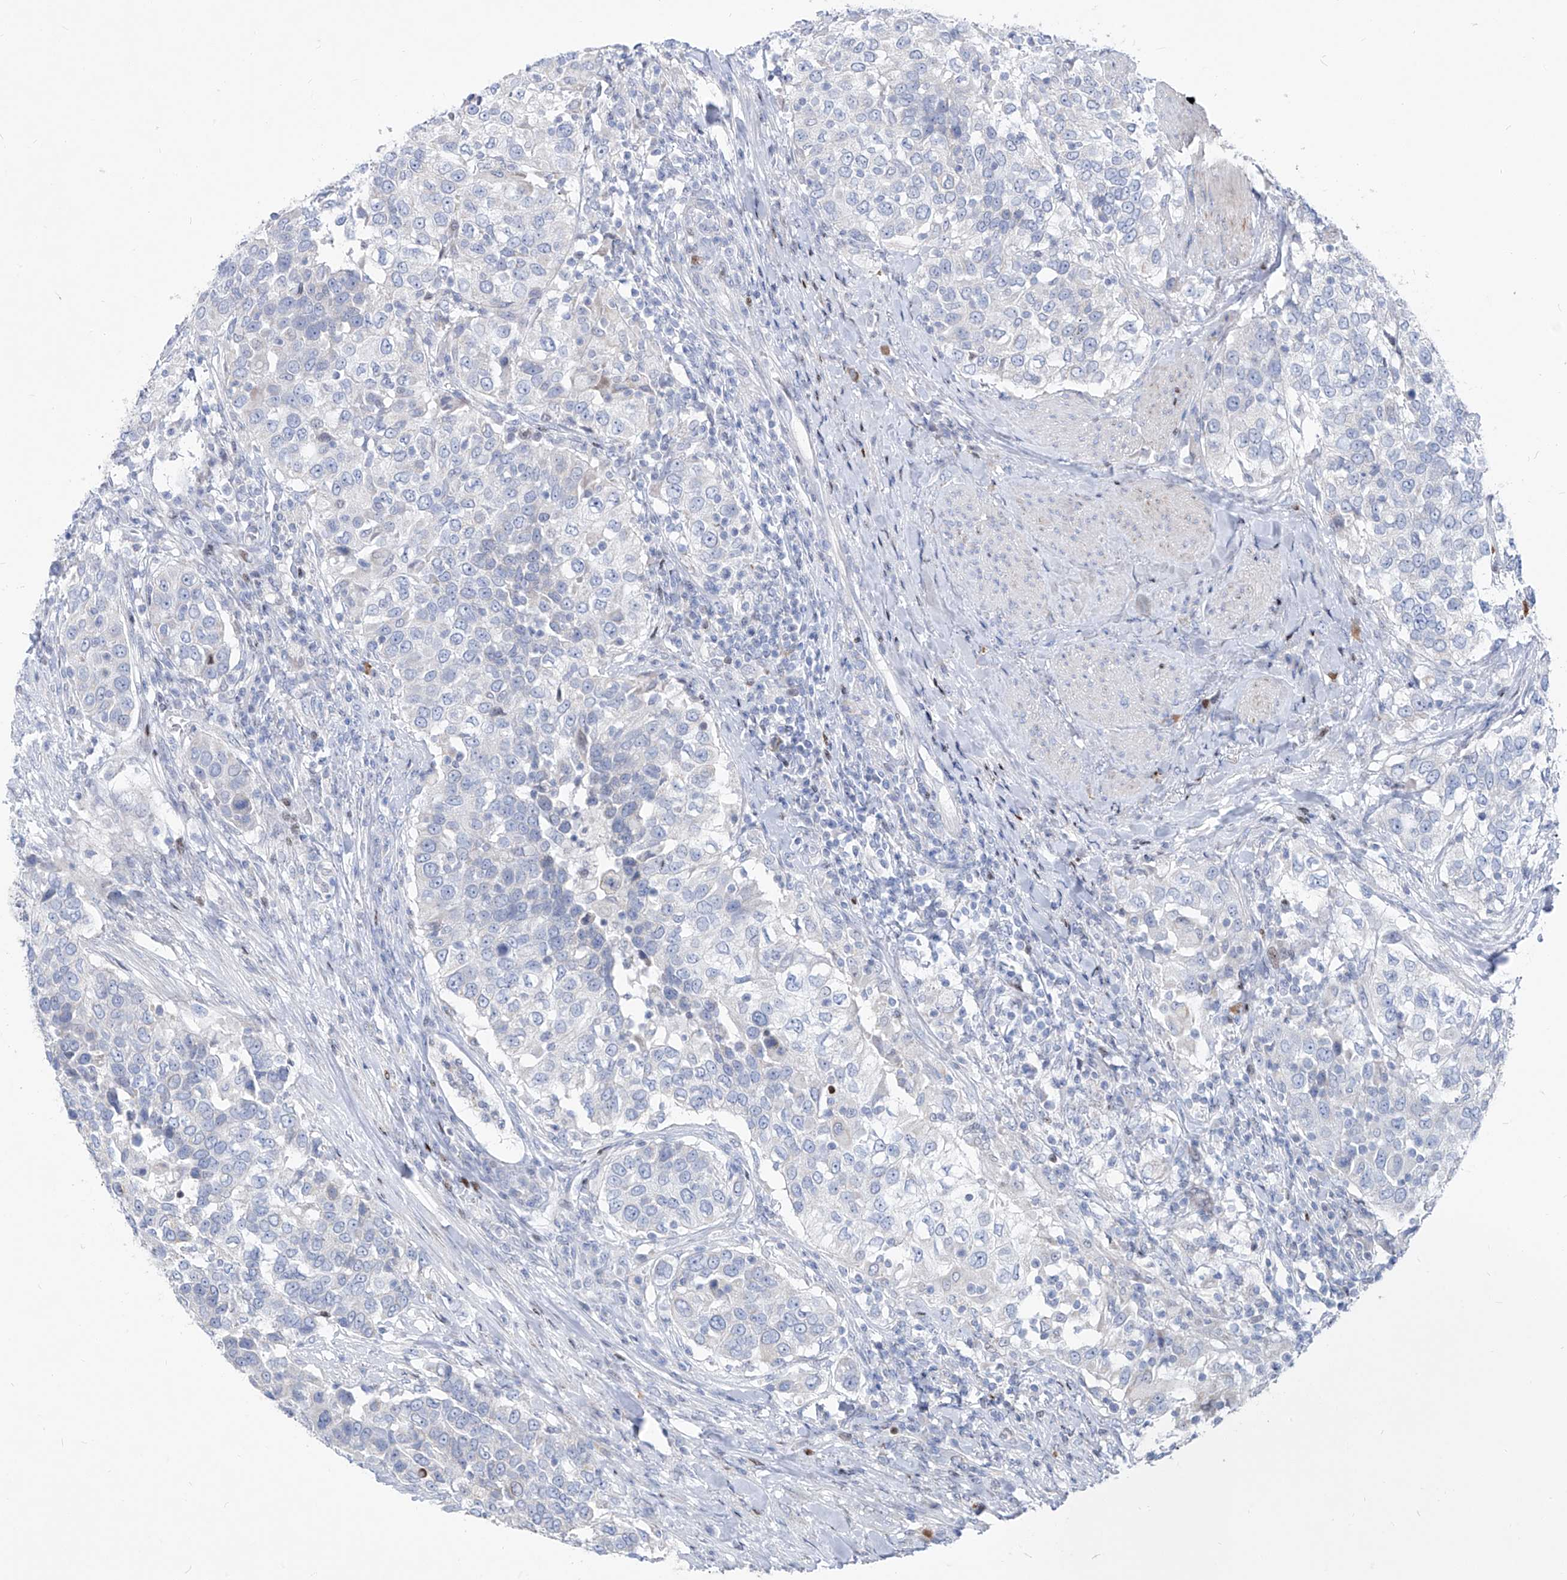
{"staining": {"intensity": "negative", "quantity": "none", "location": "none"}, "tissue": "urothelial cancer", "cell_type": "Tumor cells", "image_type": "cancer", "snomed": [{"axis": "morphology", "description": "Urothelial carcinoma, High grade"}, {"axis": "topography", "description": "Urinary bladder"}], "caption": "Tumor cells show no significant protein positivity in urothelial cancer.", "gene": "FRS3", "patient": {"sex": "female", "age": 80}}